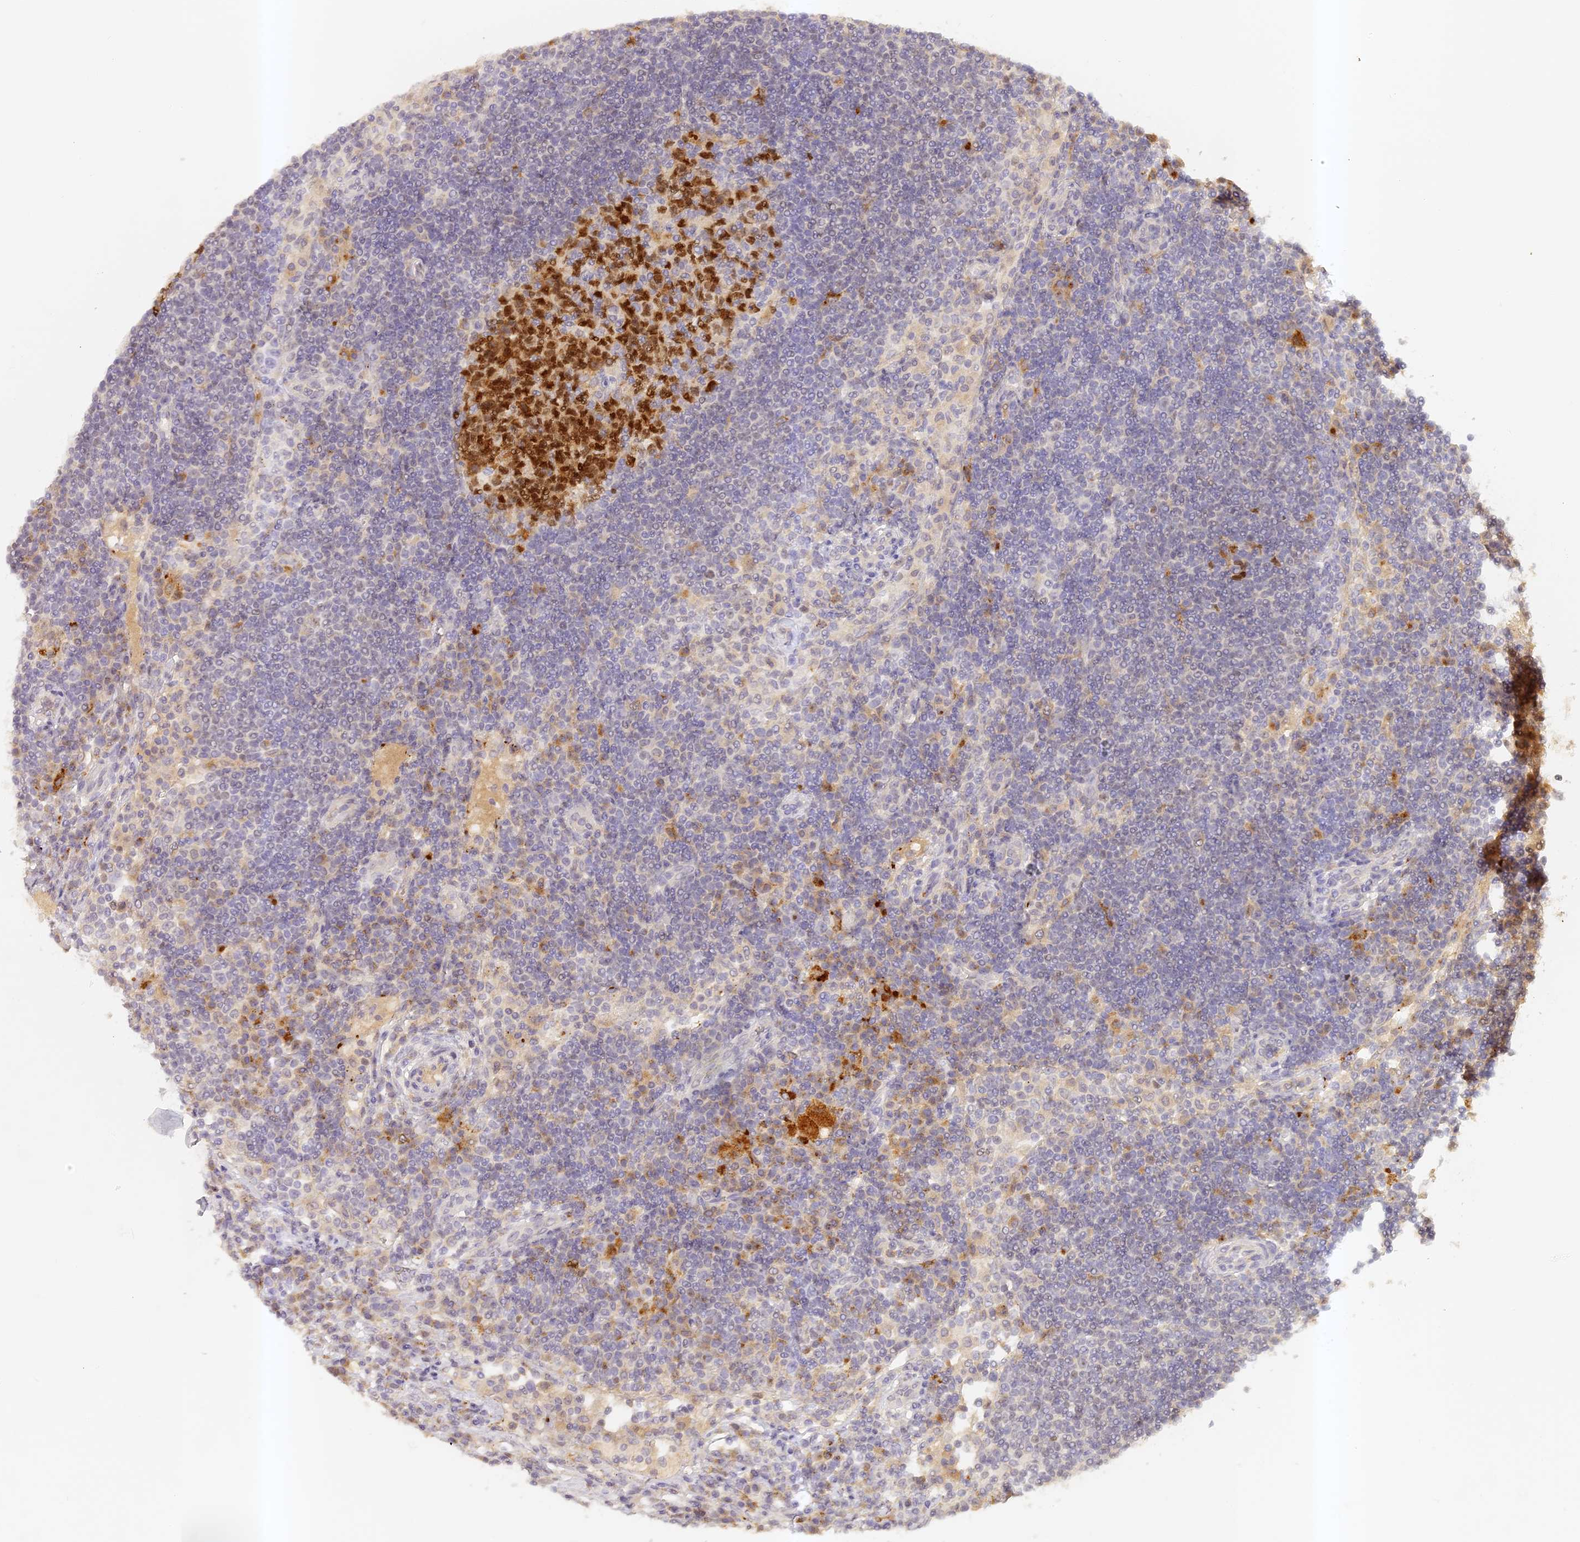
{"staining": {"intensity": "strong", "quantity": "25%-75%", "location": "nuclear"}, "tissue": "lymph node", "cell_type": "Germinal center cells", "image_type": "normal", "snomed": [{"axis": "morphology", "description": "Normal tissue, NOS"}, {"axis": "topography", "description": "Lymph node"}], "caption": "There is high levels of strong nuclear expression in germinal center cells of normal lymph node, as demonstrated by immunohistochemical staining (brown color).", "gene": "ELL3", "patient": {"sex": "female", "age": 53}}